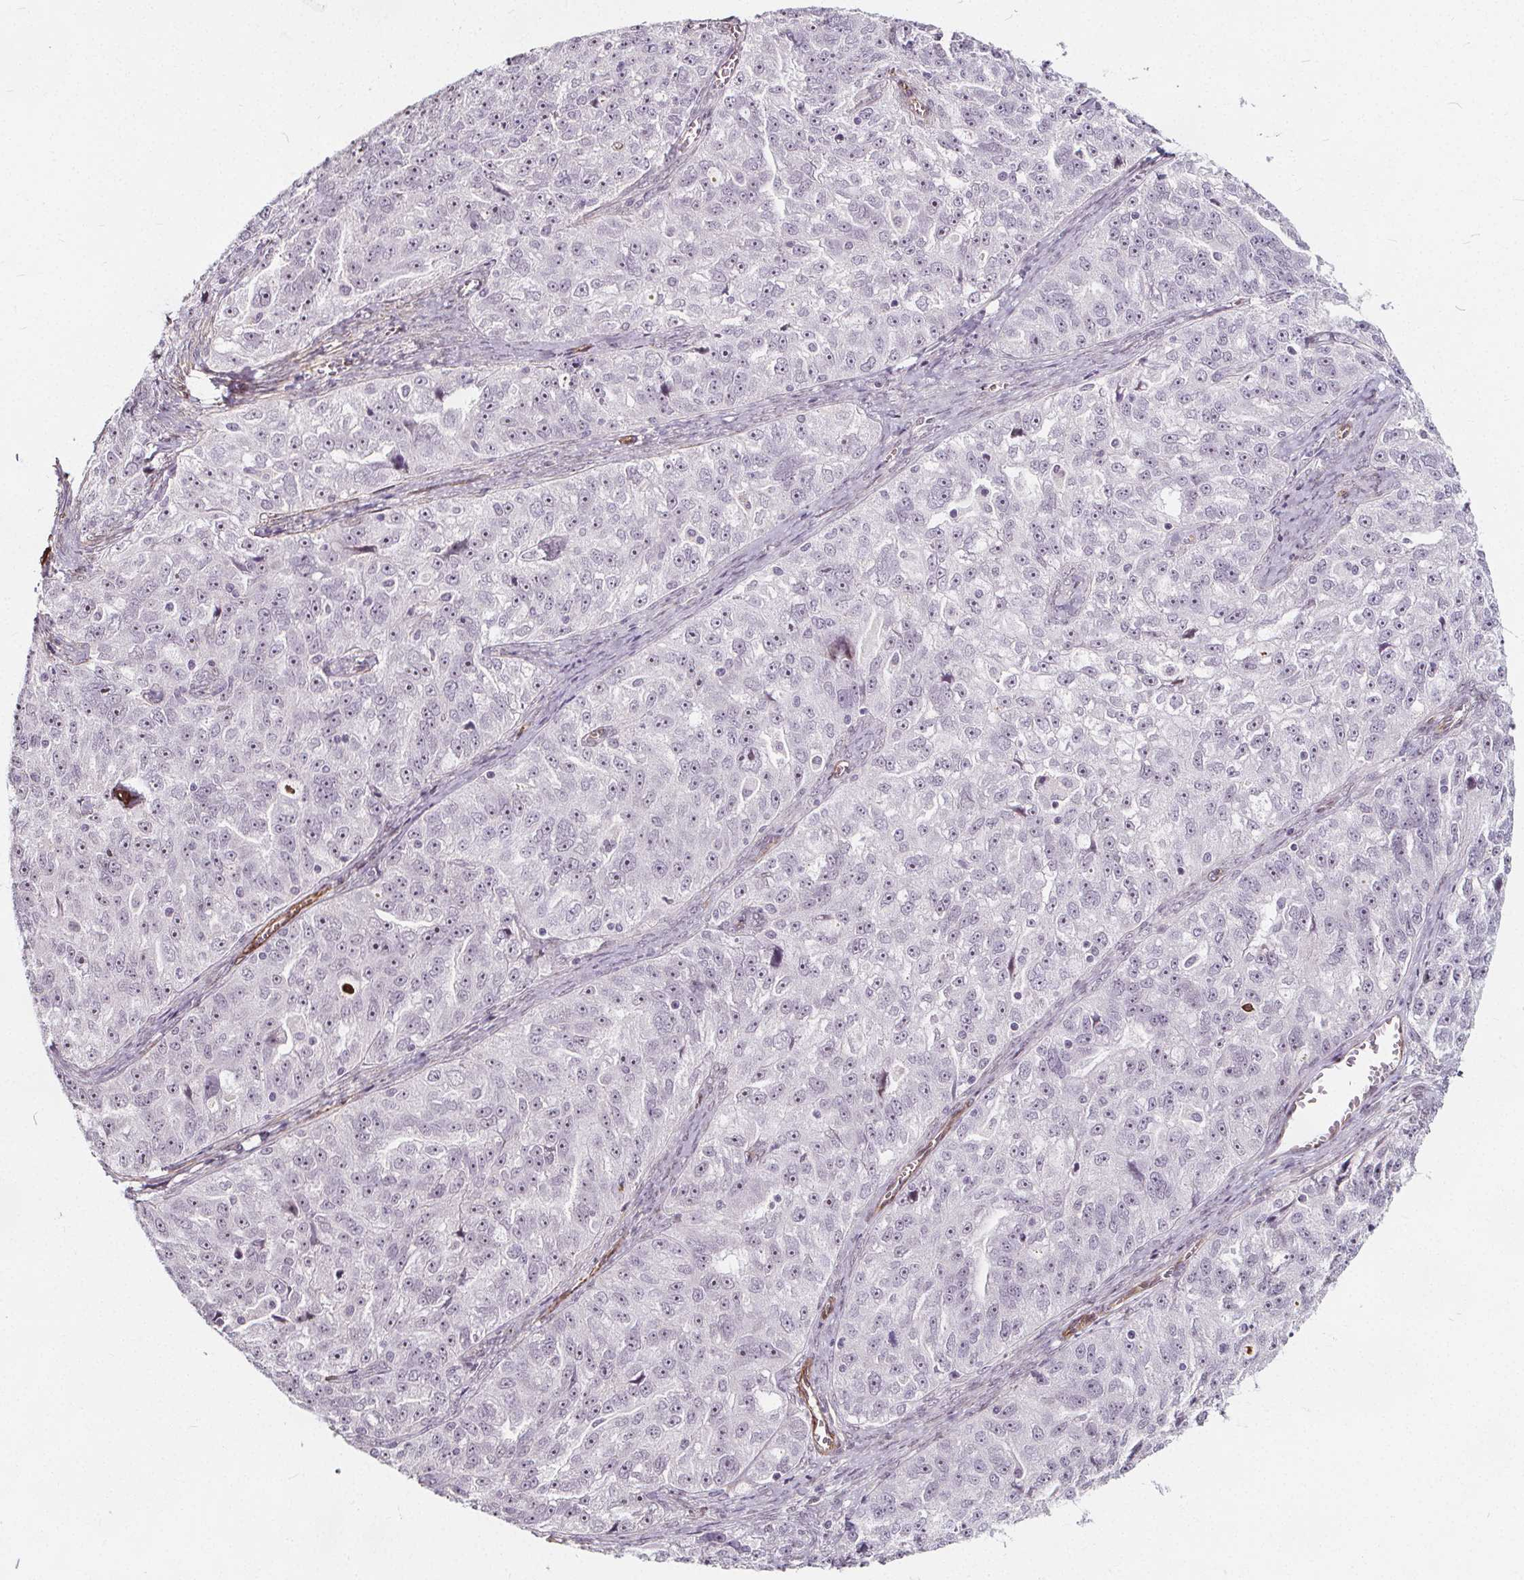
{"staining": {"intensity": "weak", "quantity": "25%-75%", "location": "nuclear"}, "tissue": "ovarian cancer", "cell_type": "Tumor cells", "image_type": "cancer", "snomed": [{"axis": "morphology", "description": "Cystadenocarcinoma, serous, NOS"}, {"axis": "topography", "description": "Ovary"}], "caption": "A high-resolution histopathology image shows immunohistochemistry (IHC) staining of ovarian cancer, which exhibits weak nuclear expression in approximately 25%-75% of tumor cells.", "gene": "HAS1", "patient": {"sex": "female", "age": 51}}